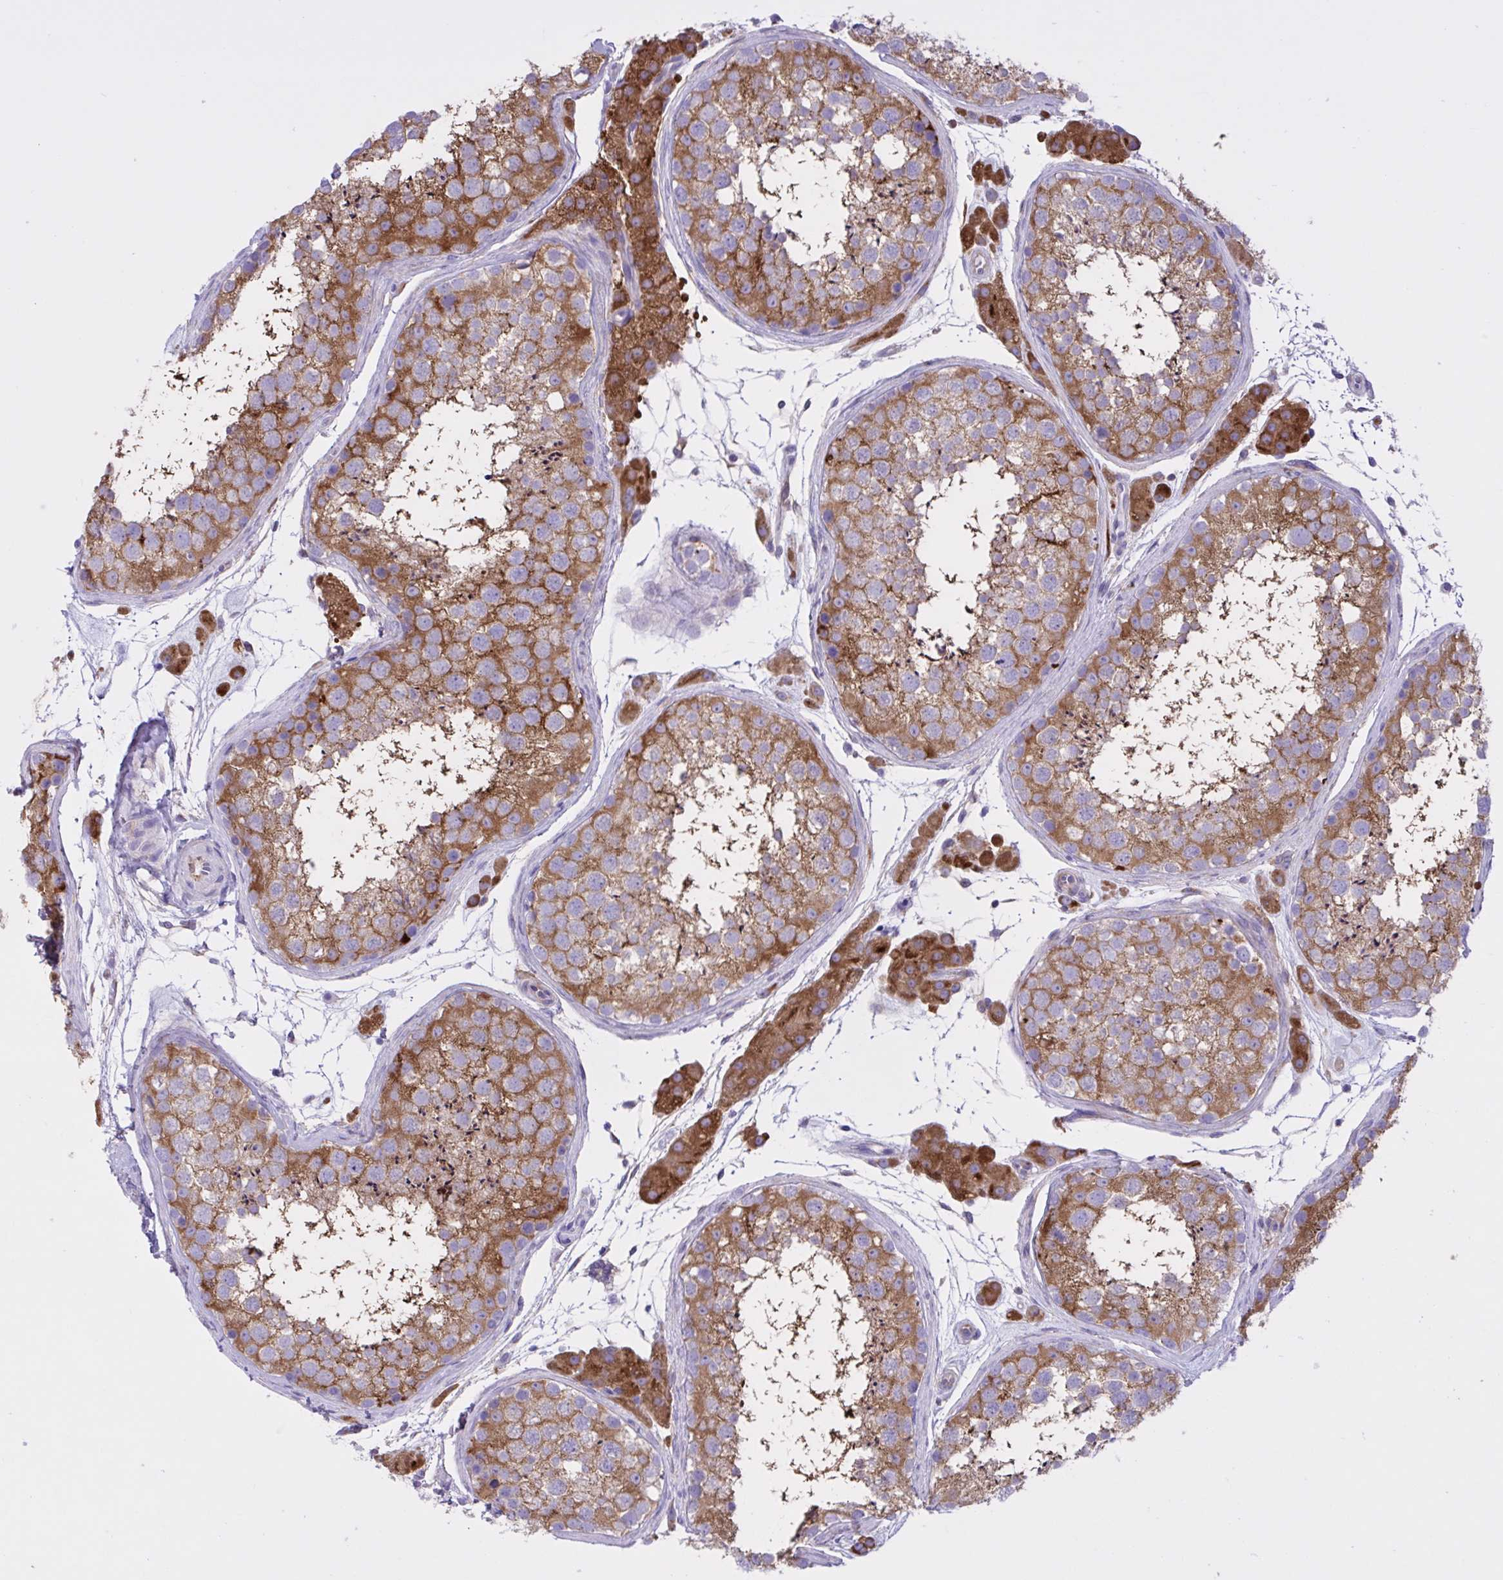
{"staining": {"intensity": "moderate", "quantity": "25%-75%", "location": "cytoplasmic/membranous"}, "tissue": "testis", "cell_type": "Cells in seminiferous ducts", "image_type": "normal", "snomed": [{"axis": "morphology", "description": "Normal tissue, NOS"}, {"axis": "topography", "description": "Testis"}], "caption": "About 25%-75% of cells in seminiferous ducts in normal testis demonstrate moderate cytoplasmic/membranous protein staining as visualized by brown immunohistochemical staining.", "gene": "OR51M1", "patient": {"sex": "male", "age": 41}}